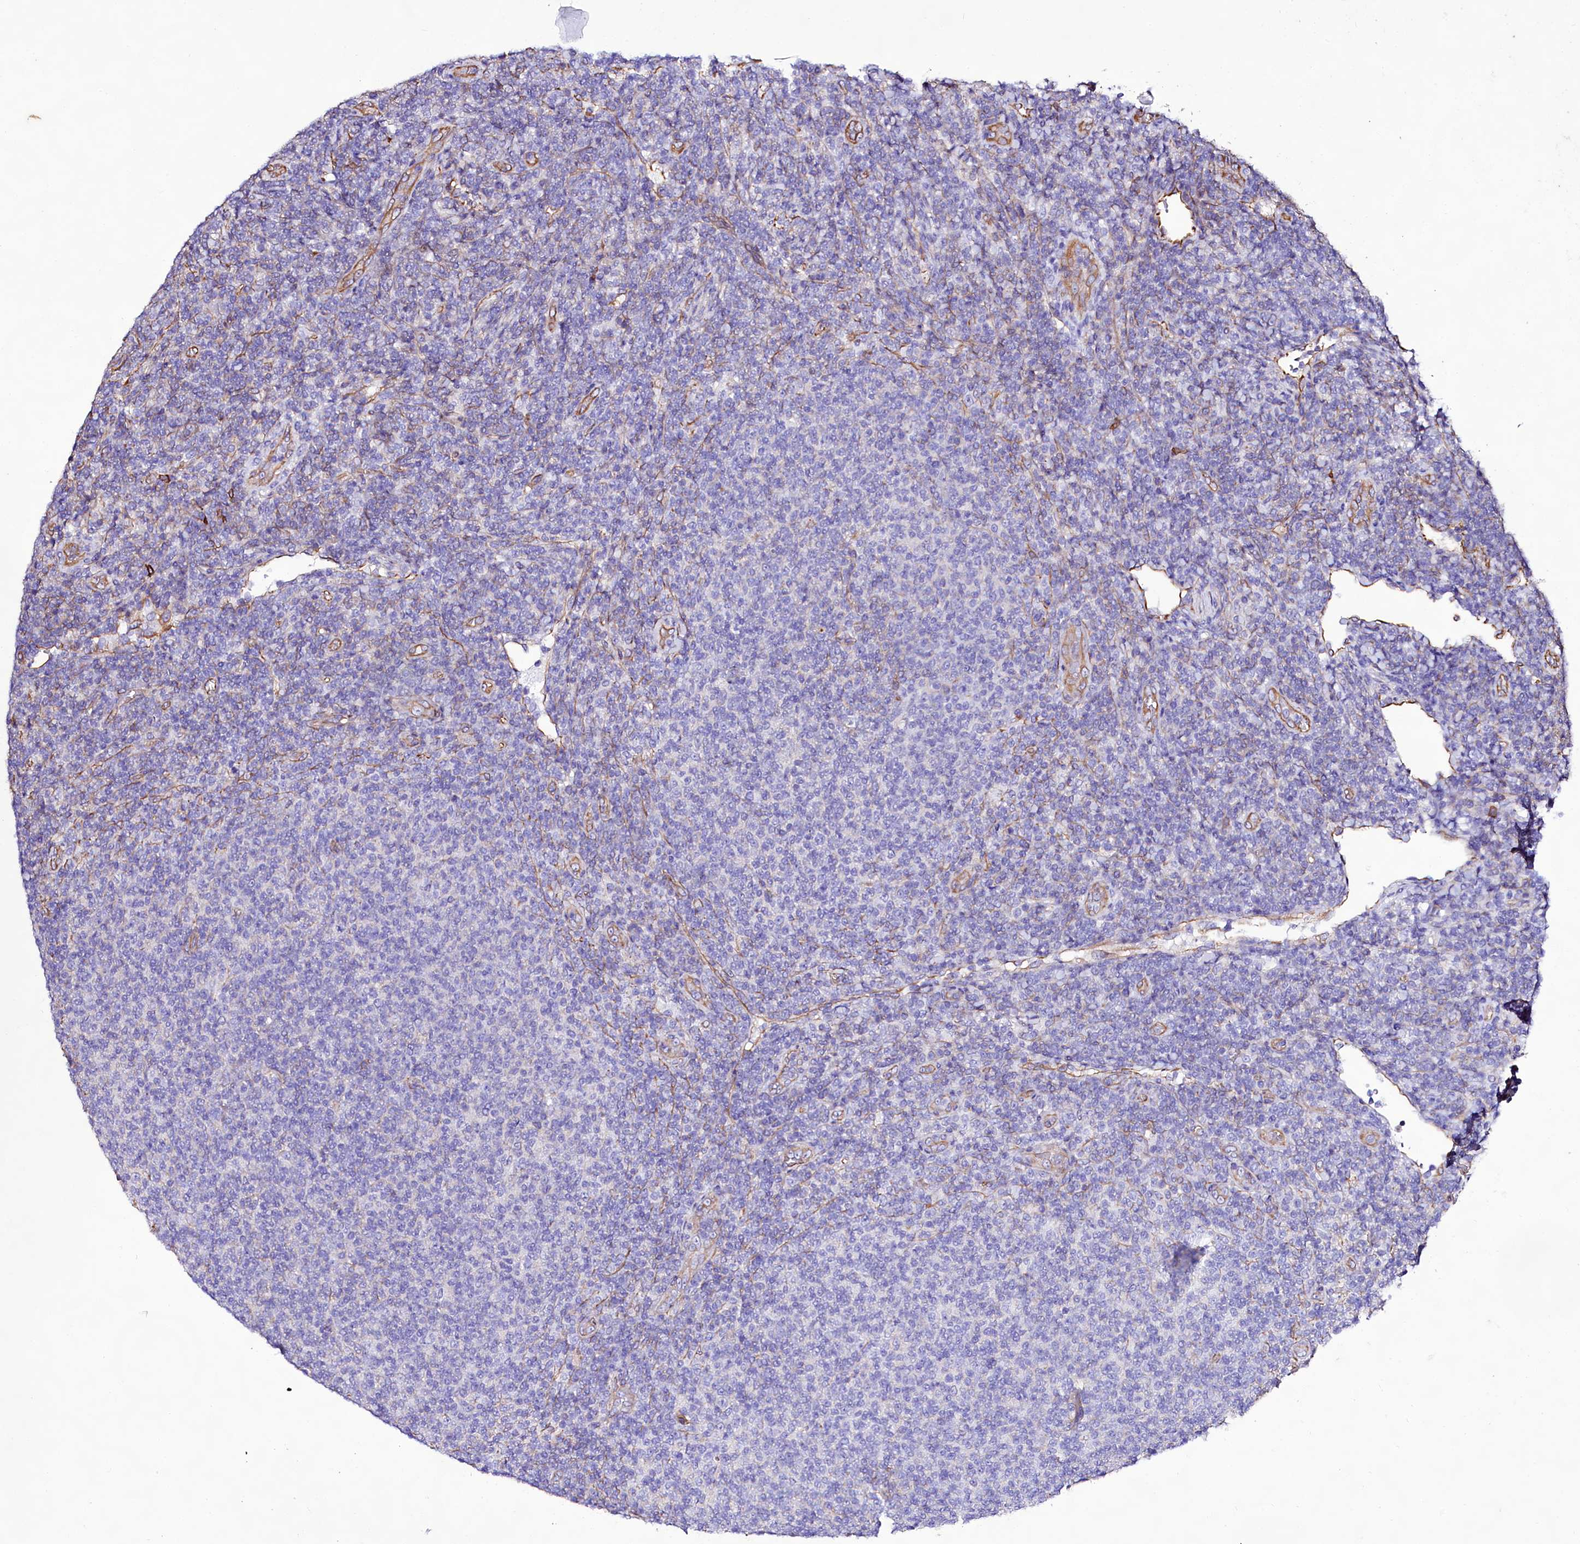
{"staining": {"intensity": "negative", "quantity": "none", "location": "none"}, "tissue": "lymphoma", "cell_type": "Tumor cells", "image_type": "cancer", "snomed": [{"axis": "morphology", "description": "Malignant lymphoma, non-Hodgkin's type, Low grade"}, {"axis": "topography", "description": "Lymph node"}], "caption": "DAB (3,3'-diaminobenzidine) immunohistochemical staining of low-grade malignant lymphoma, non-Hodgkin's type demonstrates no significant staining in tumor cells.", "gene": "CD99", "patient": {"sex": "male", "age": 66}}